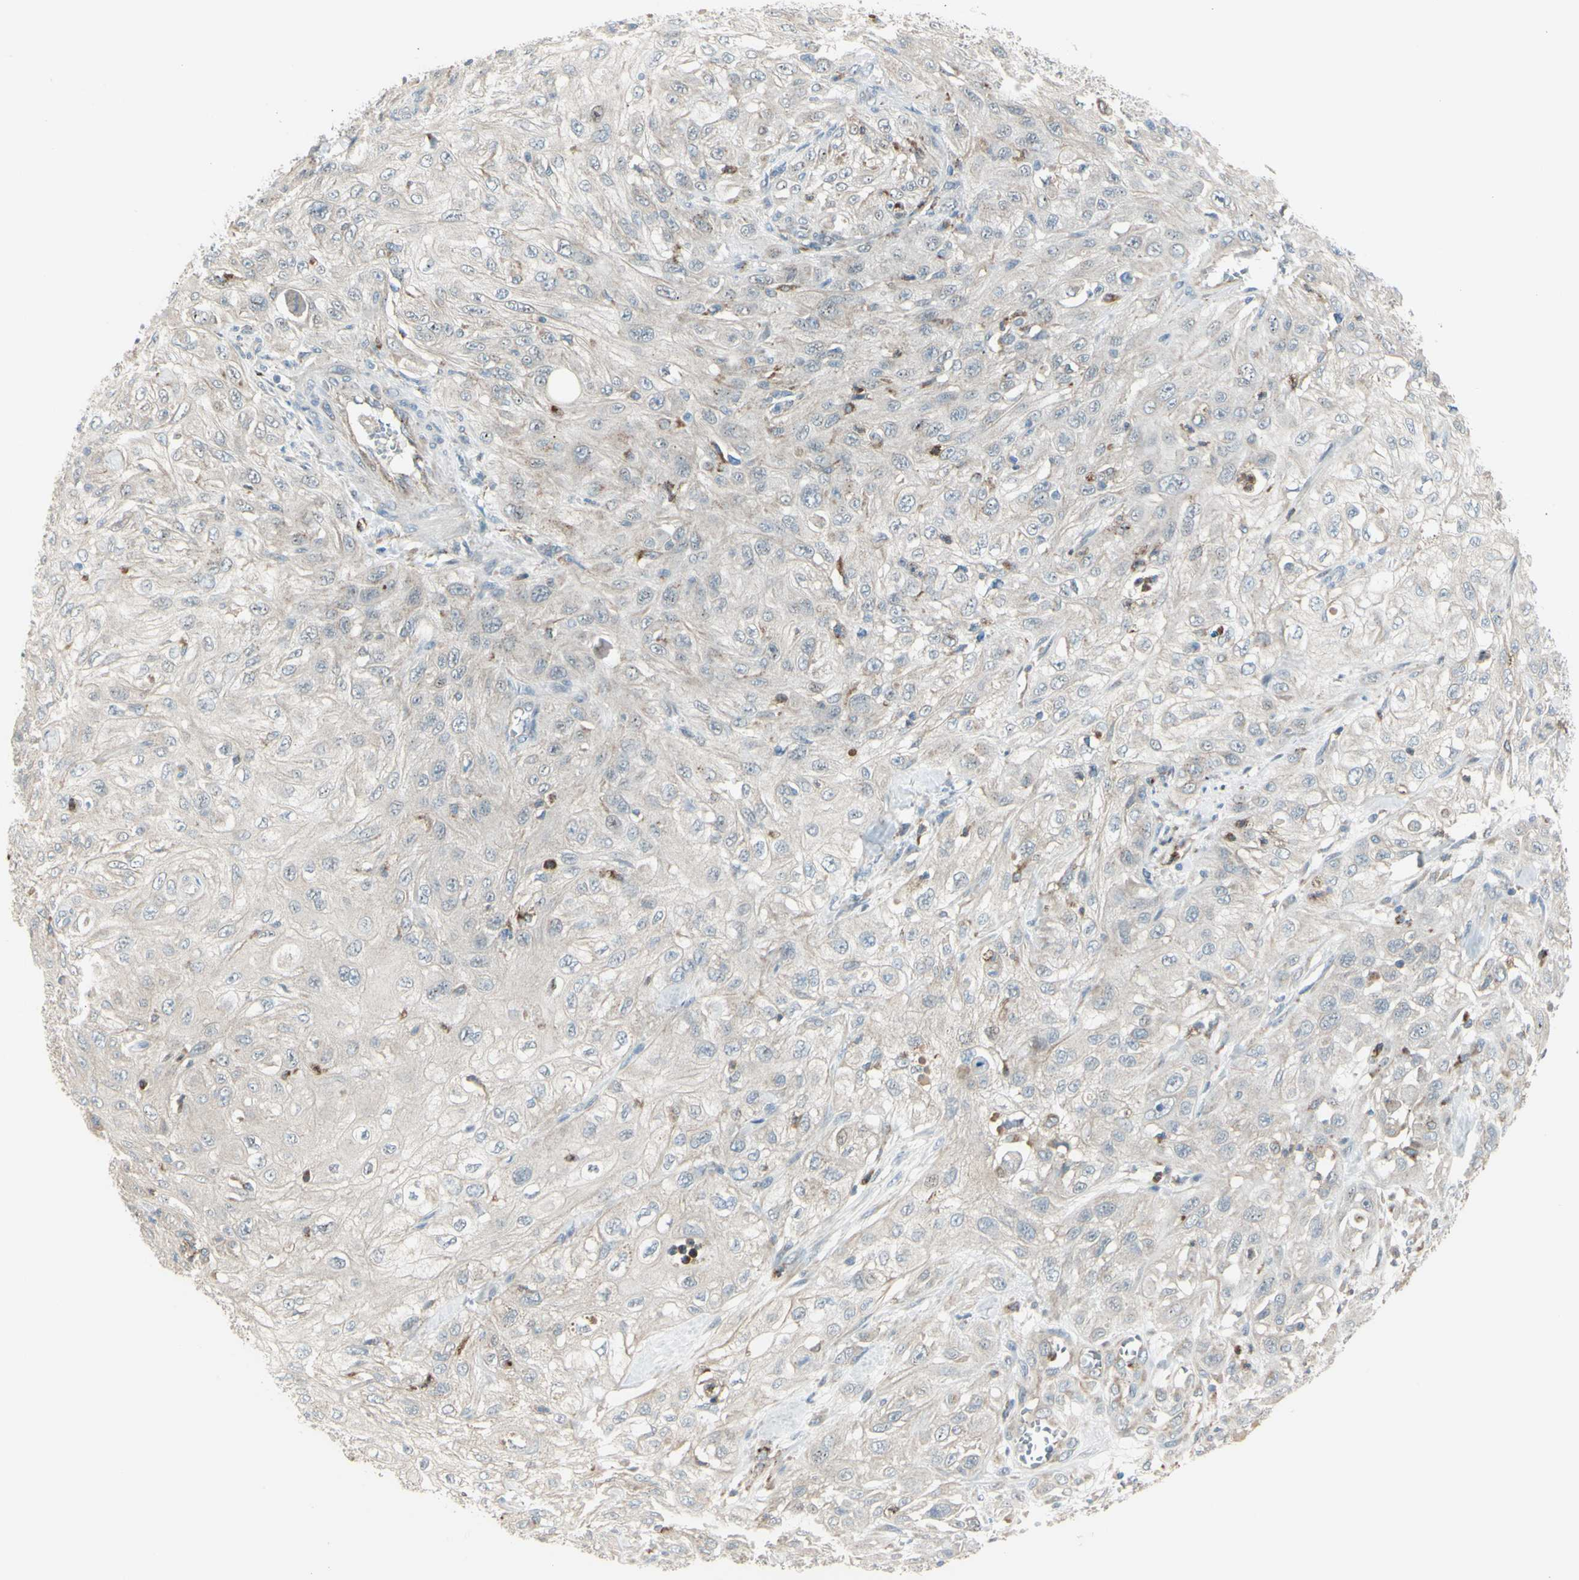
{"staining": {"intensity": "weak", "quantity": "25%-75%", "location": "cytoplasmic/membranous"}, "tissue": "skin cancer", "cell_type": "Tumor cells", "image_type": "cancer", "snomed": [{"axis": "morphology", "description": "Squamous cell carcinoma, NOS"}, {"axis": "morphology", "description": "Squamous cell carcinoma, metastatic, NOS"}, {"axis": "topography", "description": "Skin"}, {"axis": "topography", "description": "Lymph node"}], "caption": "Brown immunohistochemical staining in skin cancer (squamous cell carcinoma) shows weak cytoplasmic/membranous positivity in about 25%-75% of tumor cells. The staining was performed using DAB to visualize the protein expression in brown, while the nuclei were stained in blue with hematoxylin (Magnification: 20x).", "gene": "LMTK2", "patient": {"sex": "male", "age": 75}}